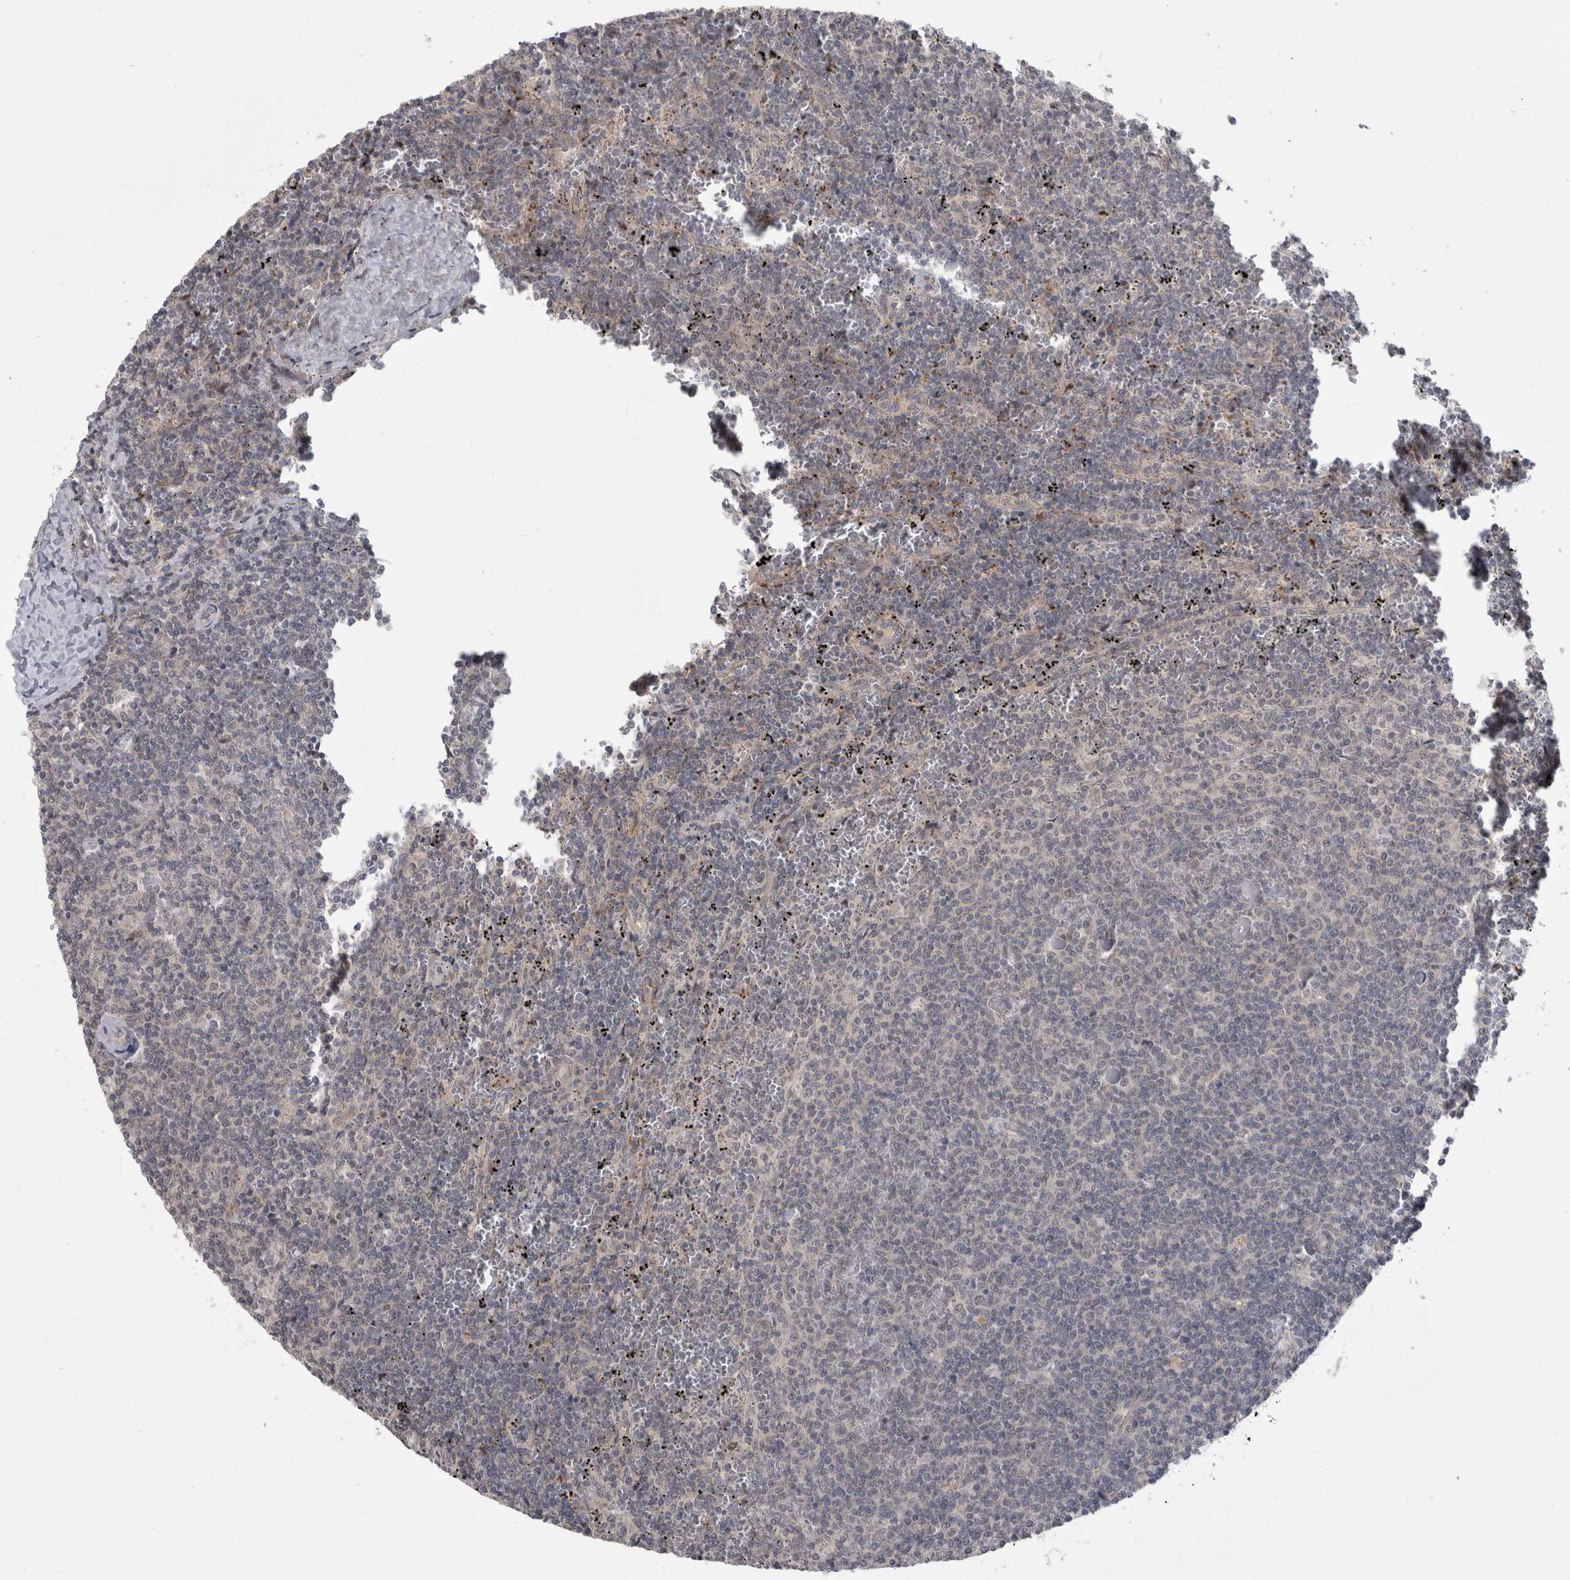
{"staining": {"intensity": "negative", "quantity": "none", "location": "none"}, "tissue": "lymphoma", "cell_type": "Tumor cells", "image_type": "cancer", "snomed": [{"axis": "morphology", "description": "Malignant lymphoma, non-Hodgkin's type, Low grade"}, {"axis": "topography", "description": "Spleen"}], "caption": "There is no significant positivity in tumor cells of lymphoma.", "gene": "MTBP", "patient": {"sex": "female", "age": 50}}